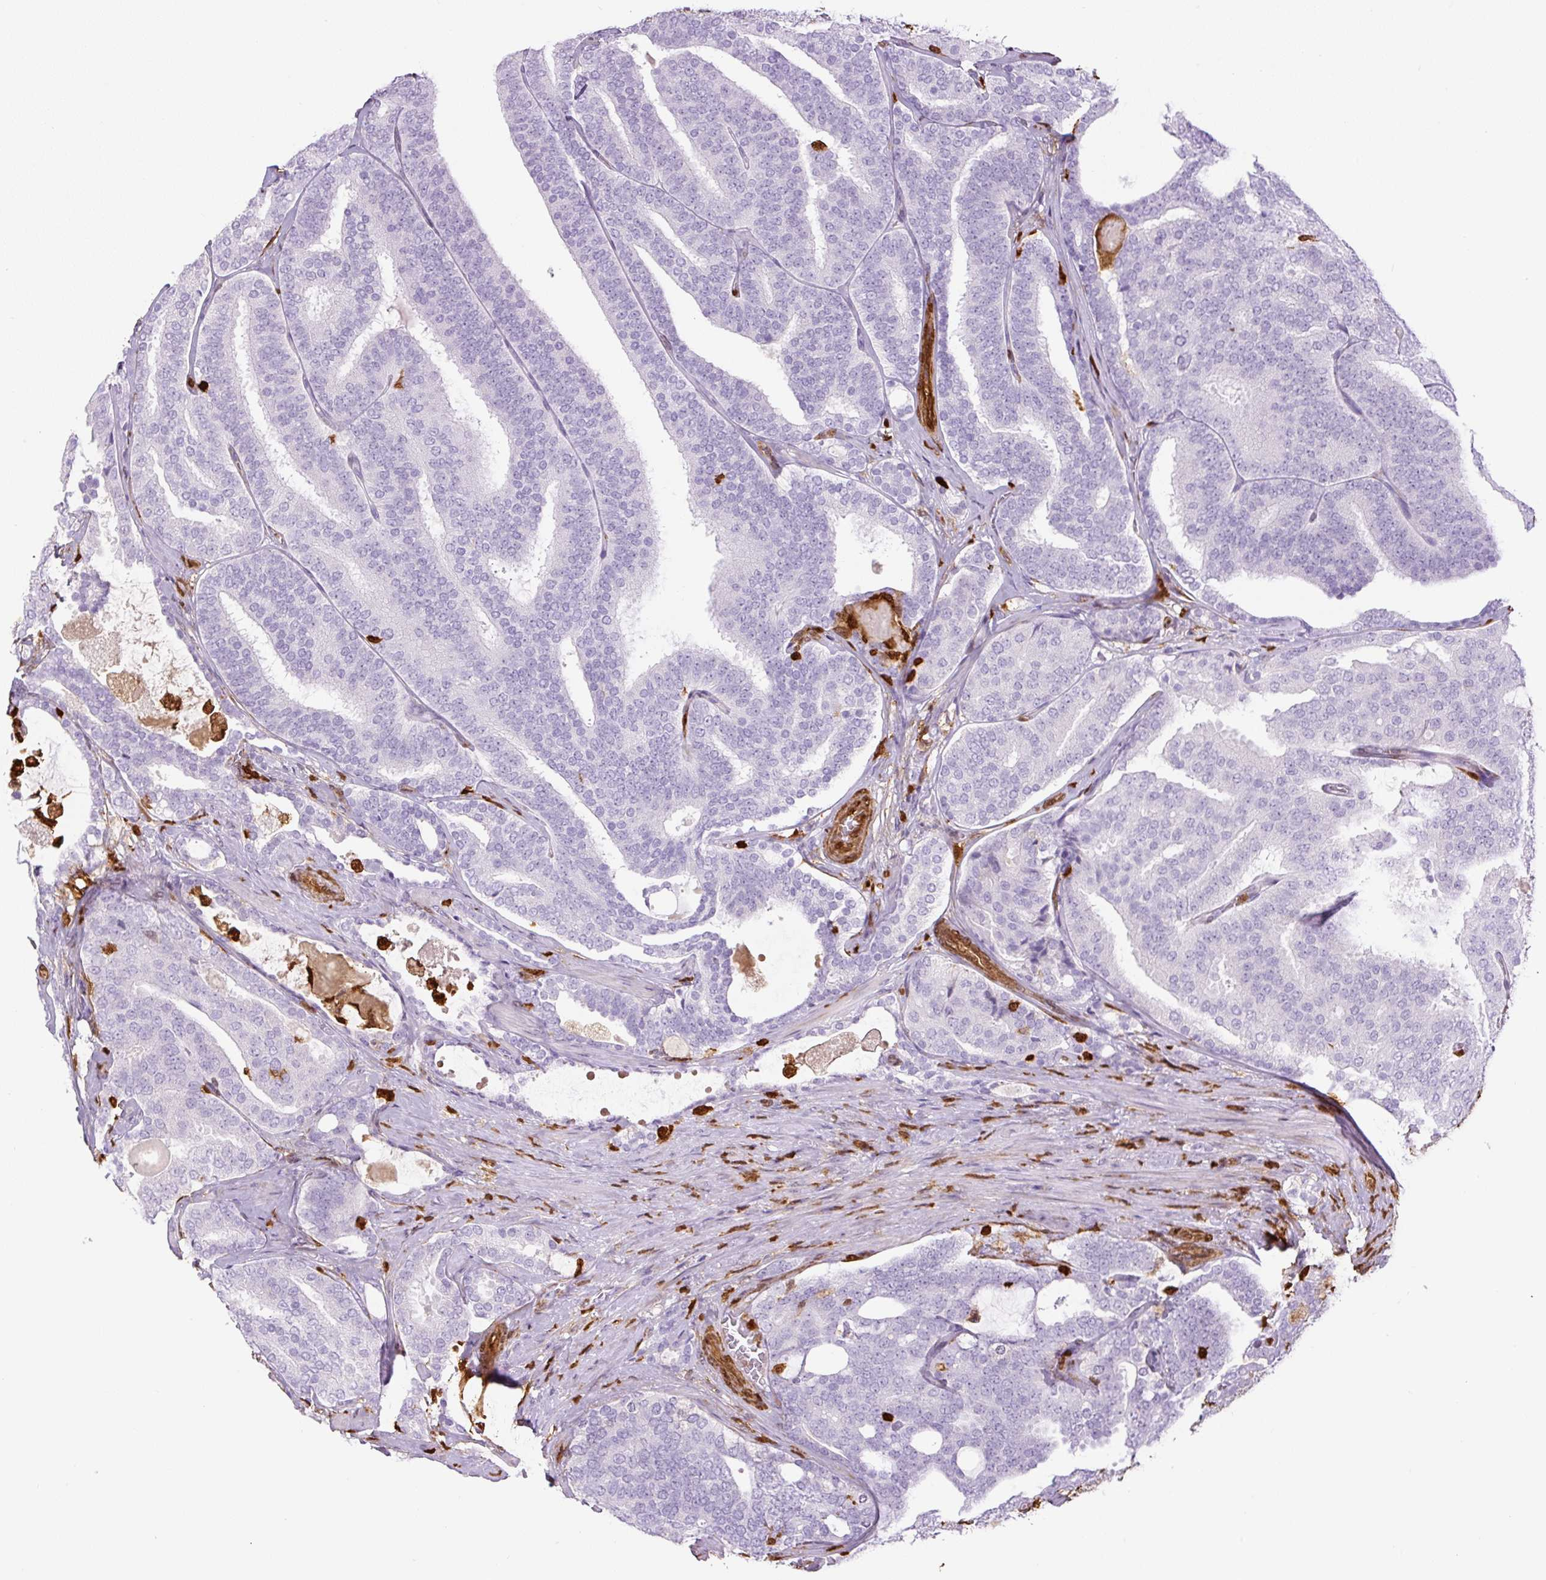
{"staining": {"intensity": "negative", "quantity": "none", "location": "none"}, "tissue": "prostate cancer", "cell_type": "Tumor cells", "image_type": "cancer", "snomed": [{"axis": "morphology", "description": "Adenocarcinoma, High grade"}, {"axis": "topography", "description": "Prostate"}], "caption": "This is a photomicrograph of IHC staining of prostate cancer, which shows no positivity in tumor cells. The staining is performed using DAB brown chromogen with nuclei counter-stained in using hematoxylin.", "gene": "S100A4", "patient": {"sex": "male", "age": 65}}